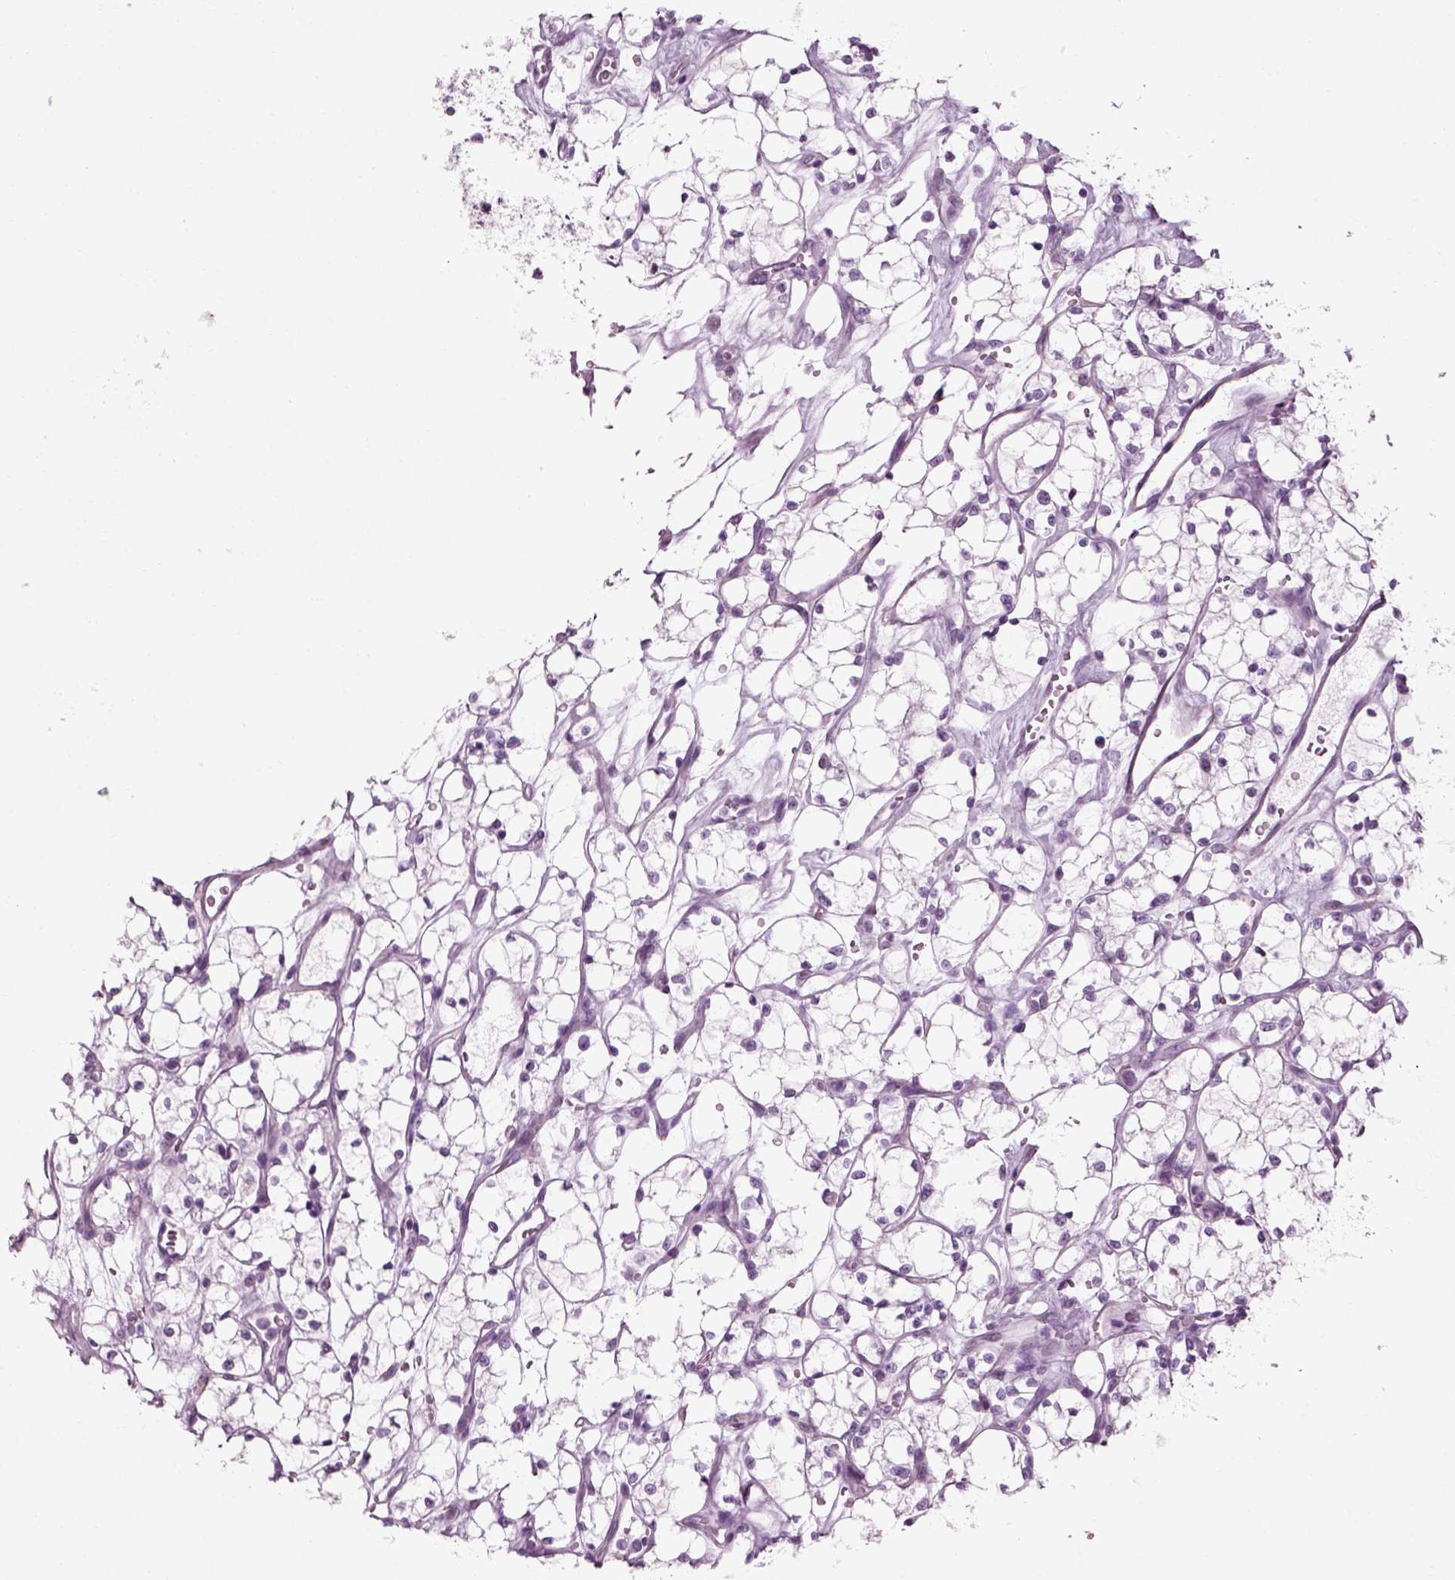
{"staining": {"intensity": "negative", "quantity": "none", "location": "none"}, "tissue": "renal cancer", "cell_type": "Tumor cells", "image_type": "cancer", "snomed": [{"axis": "morphology", "description": "Adenocarcinoma, NOS"}, {"axis": "topography", "description": "Kidney"}], "caption": "This histopathology image is of renal cancer stained with IHC to label a protein in brown with the nuclei are counter-stained blue. There is no positivity in tumor cells.", "gene": "SLC26A8", "patient": {"sex": "female", "age": 69}}